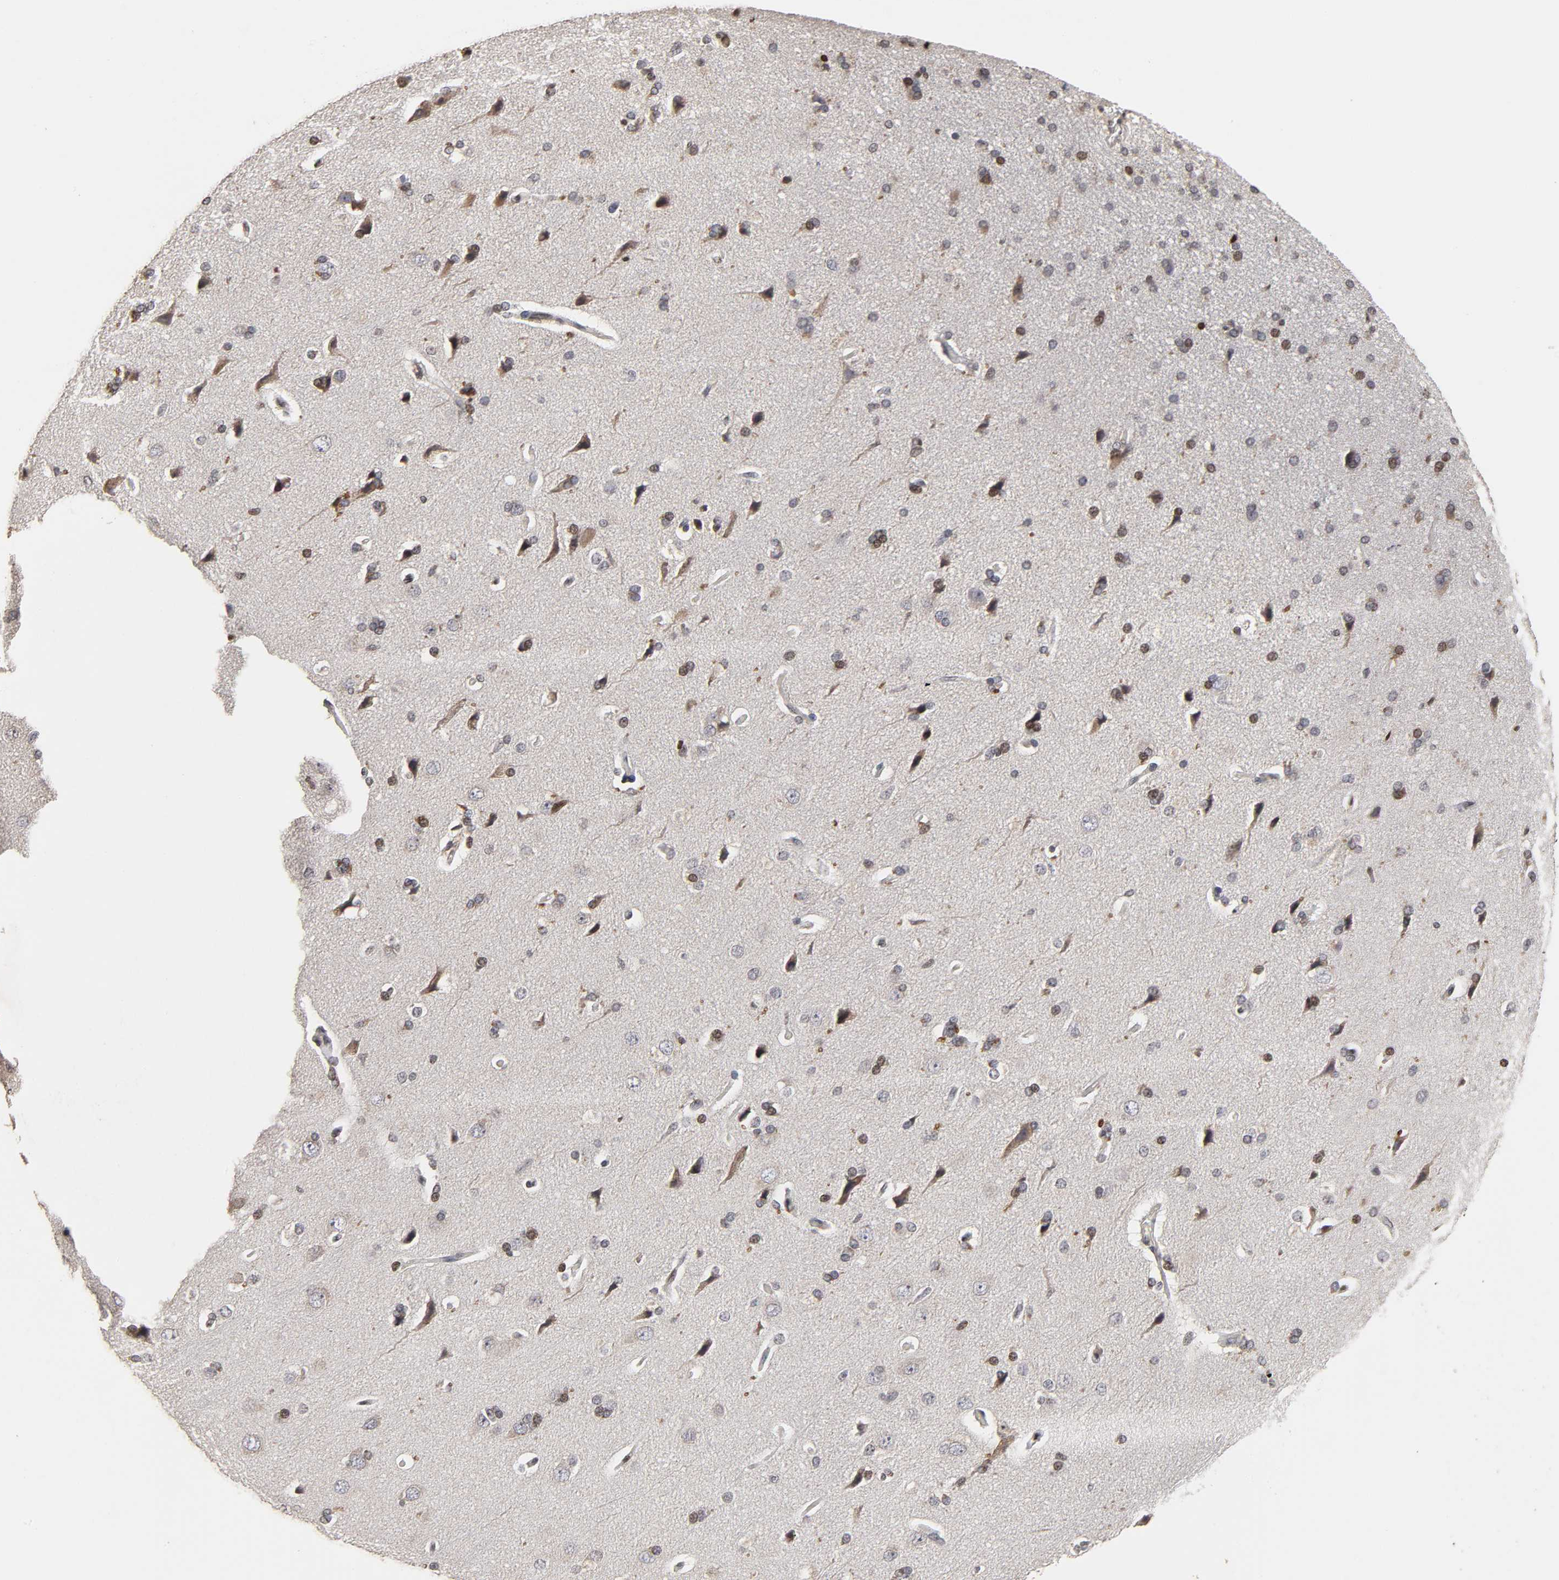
{"staining": {"intensity": "weak", "quantity": ">75%", "location": "nuclear"}, "tissue": "cerebral cortex", "cell_type": "Endothelial cells", "image_type": "normal", "snomed": [{"axis": "morphology", "description": "Normal tissue, NOS"}, {"axis": "topography", "description": "Cerebral cortex"}], "caption": "Benign cerebral cortex shows weak nuclear positivity in approximately >75% of endothelial cells, visualized by immunohistochemistry. Nuclei are stained in blue.", "gene": "ZNF473", "patient": {"sex": "male", "age": 62}}